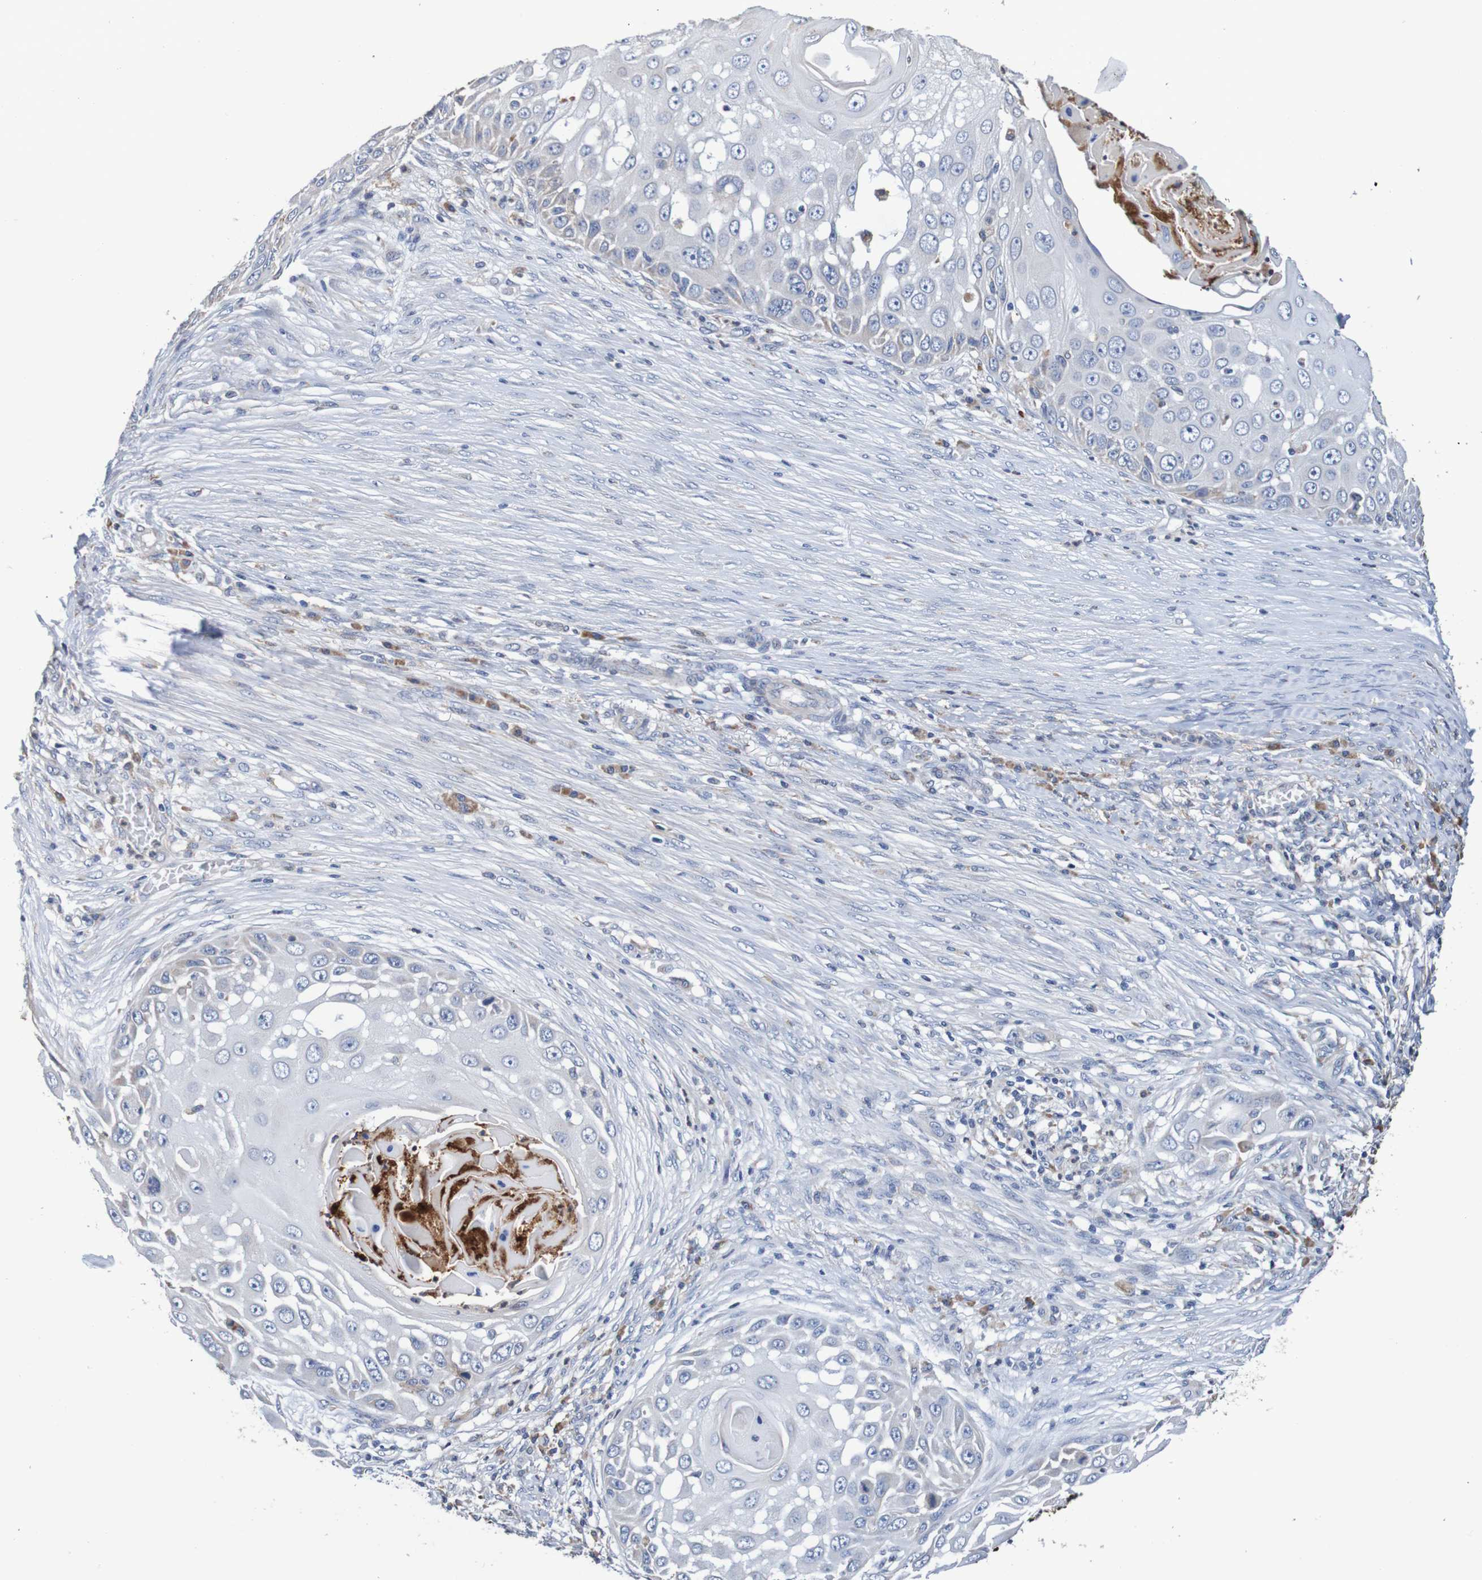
{"staining": {"intensity": "weak", "quantity": "<25%", "location": "cytoplasmic/membranous"}, "tissue": "skin cancer", "cell_type": "Tumor cells", "image_type": "cancer", "snomed": [{"axis": "morphology", "description": "Squamous cell carcinoma, NOS"}, {"axis": "topography", "description": "Skin"}], "caption": "An immunohistochemistry (IHC) photomicrograph of squamous cell carcinoma (skin) is shown. There is no staining in tumor cells of squamous cell carcinoma (skin).", "gene": "FIBP", "patient": {"sex": "female", "age": 44}}